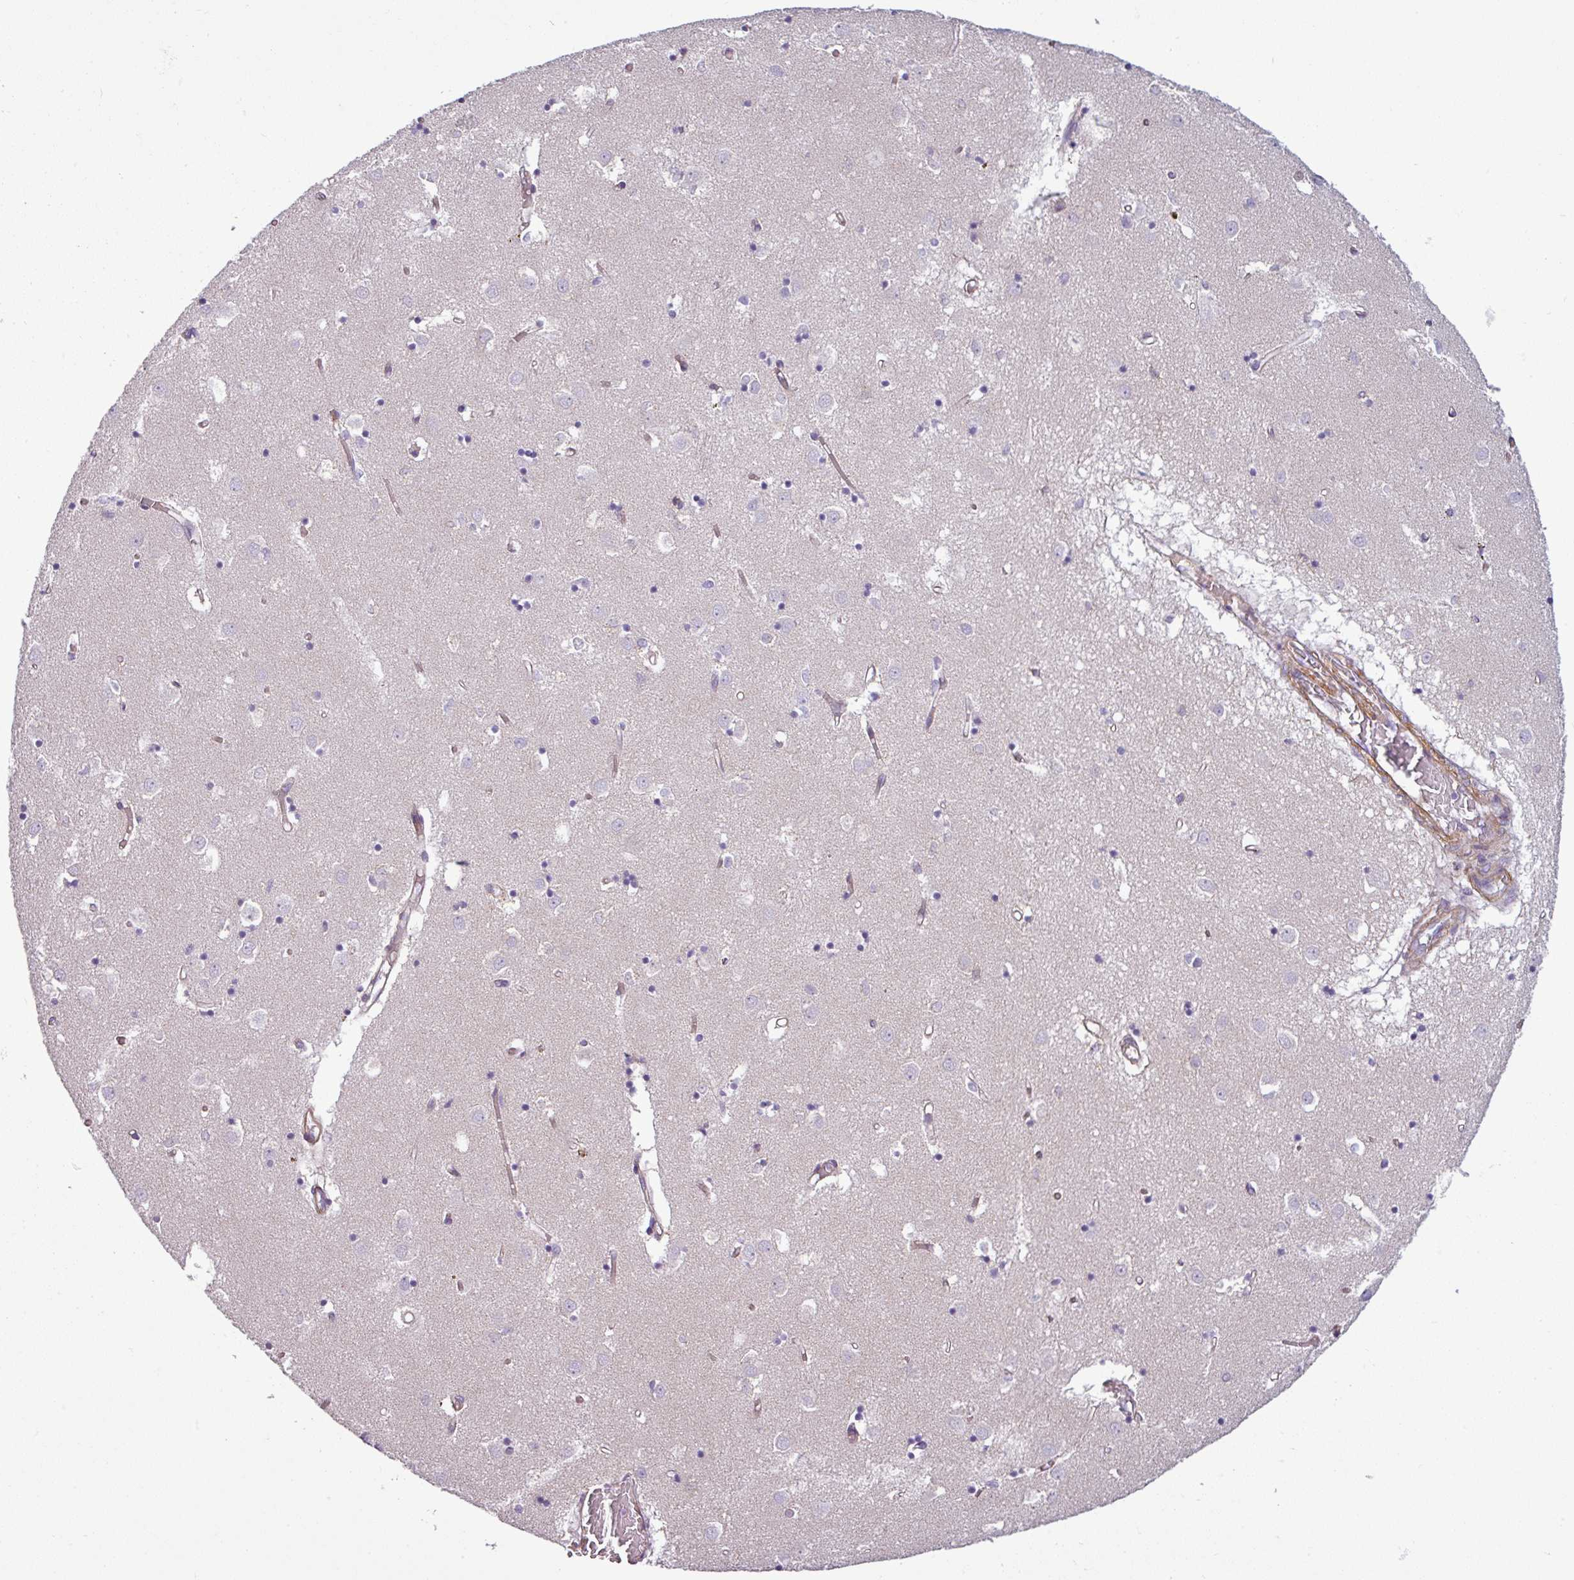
{"staining": {"intensity": "negative", "quantity": "none", "location": "none"}, "tissue": "caudate", "cell_type": "Glial cells", "image_type": "normal", "snomed": [{"axis": "morphology", "description": "Normal tissue, NOS"}, {"axis": "topography", "description": "Lateral ventricle wall"}], "caption": "The image shows no significant expression in glial cells of caudate. (Brightfield microscopy of DAB immunohistochemistry (IHC) at high magnification).", "gene": "BTN2A2", "patient": {"sex": "male", "age": 70}}